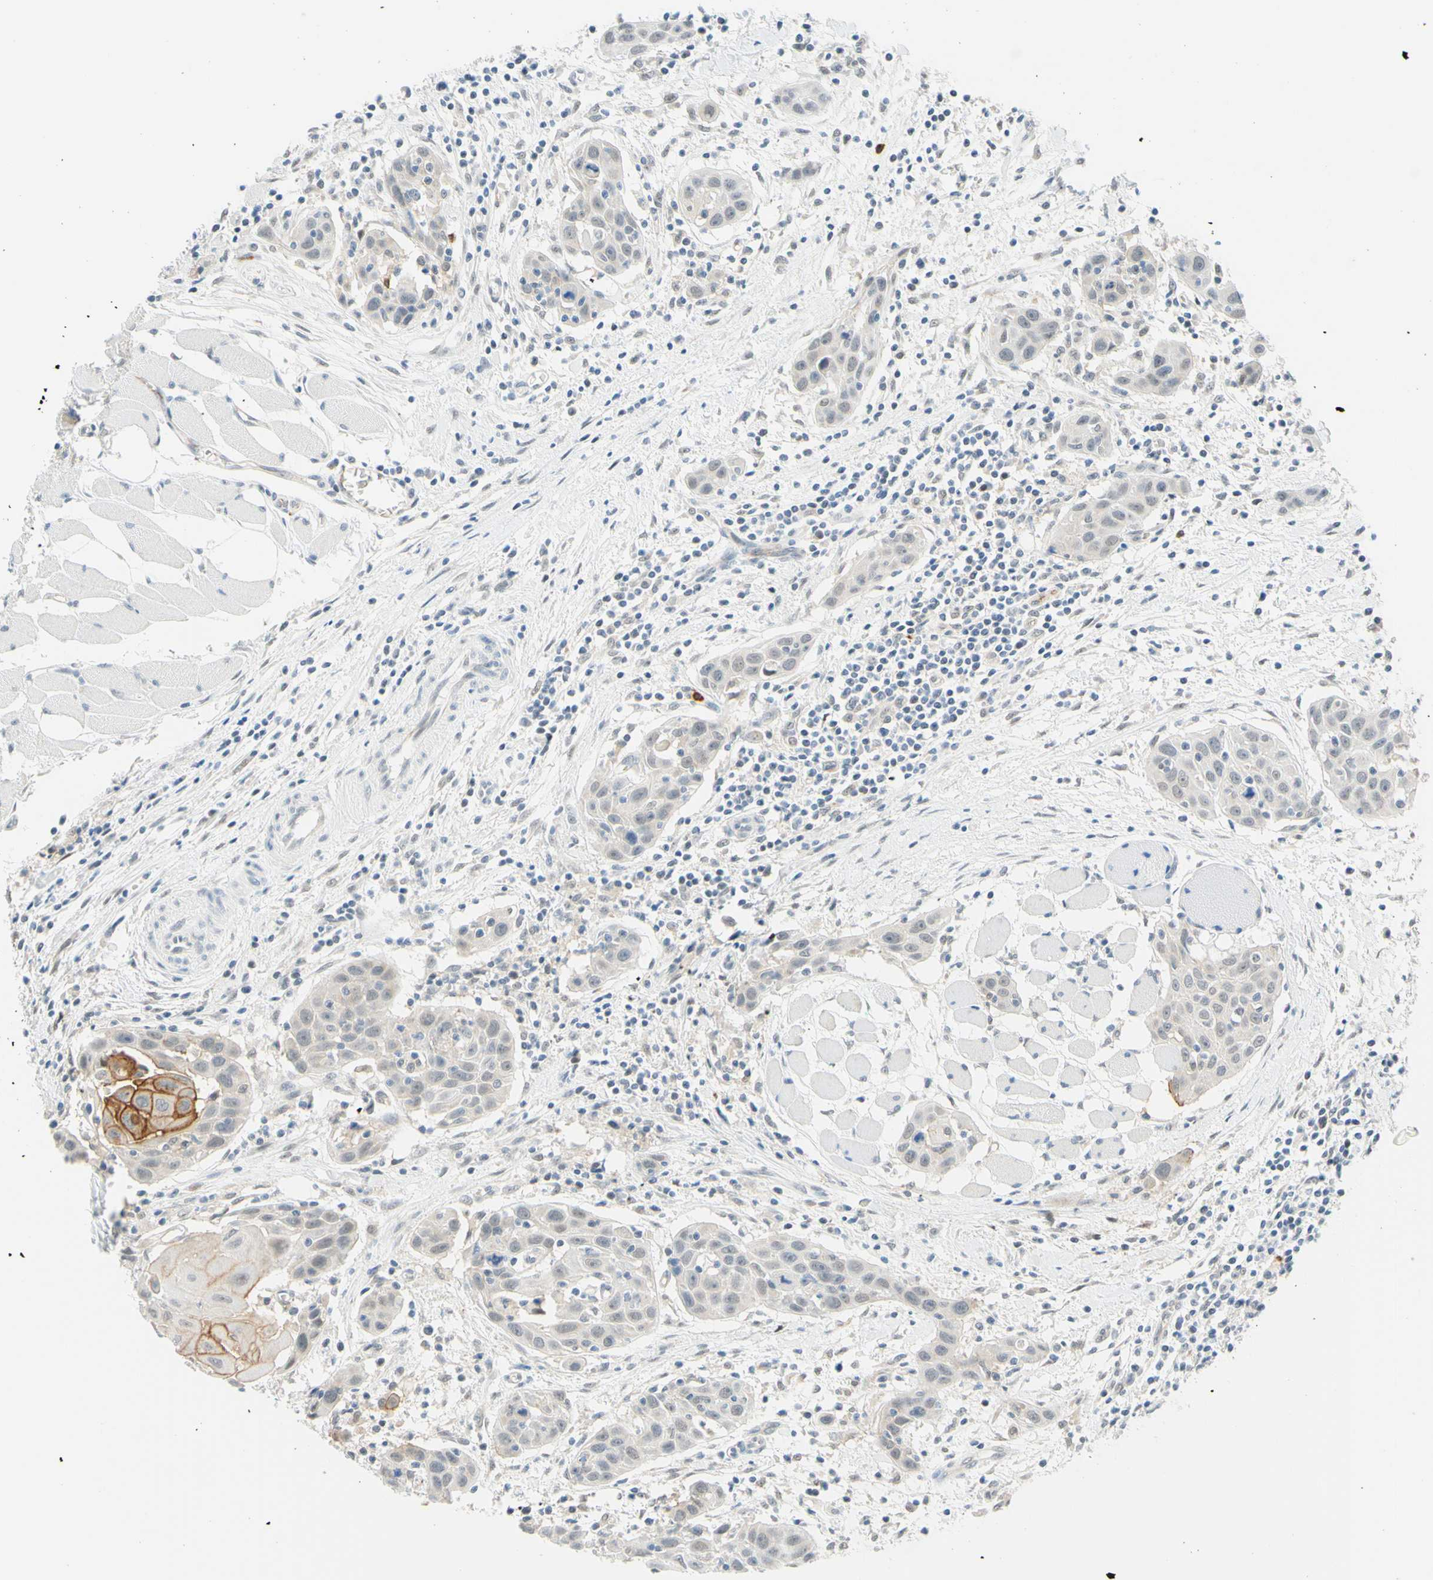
{"staining": {"intensity": "negative", "quantity": "none", "location": "none"}, "tissue": "head and neck cancer", "cell_type": "Tumor cells", "image_type": "cancer", "snomed": [{"axis": "morphology", "description": "Squamous cell carcinoma, NOS"}, {"axis": "topography", "description": "Oral tissue"}, {"axis": "topography", "description": "Head-Neck"}], "caption": "The photomicrograph reveals no staining of tumor cells in head and neck cancer.", "gene": "TREM2", "patient": {"sex": "female", "age": 50}}